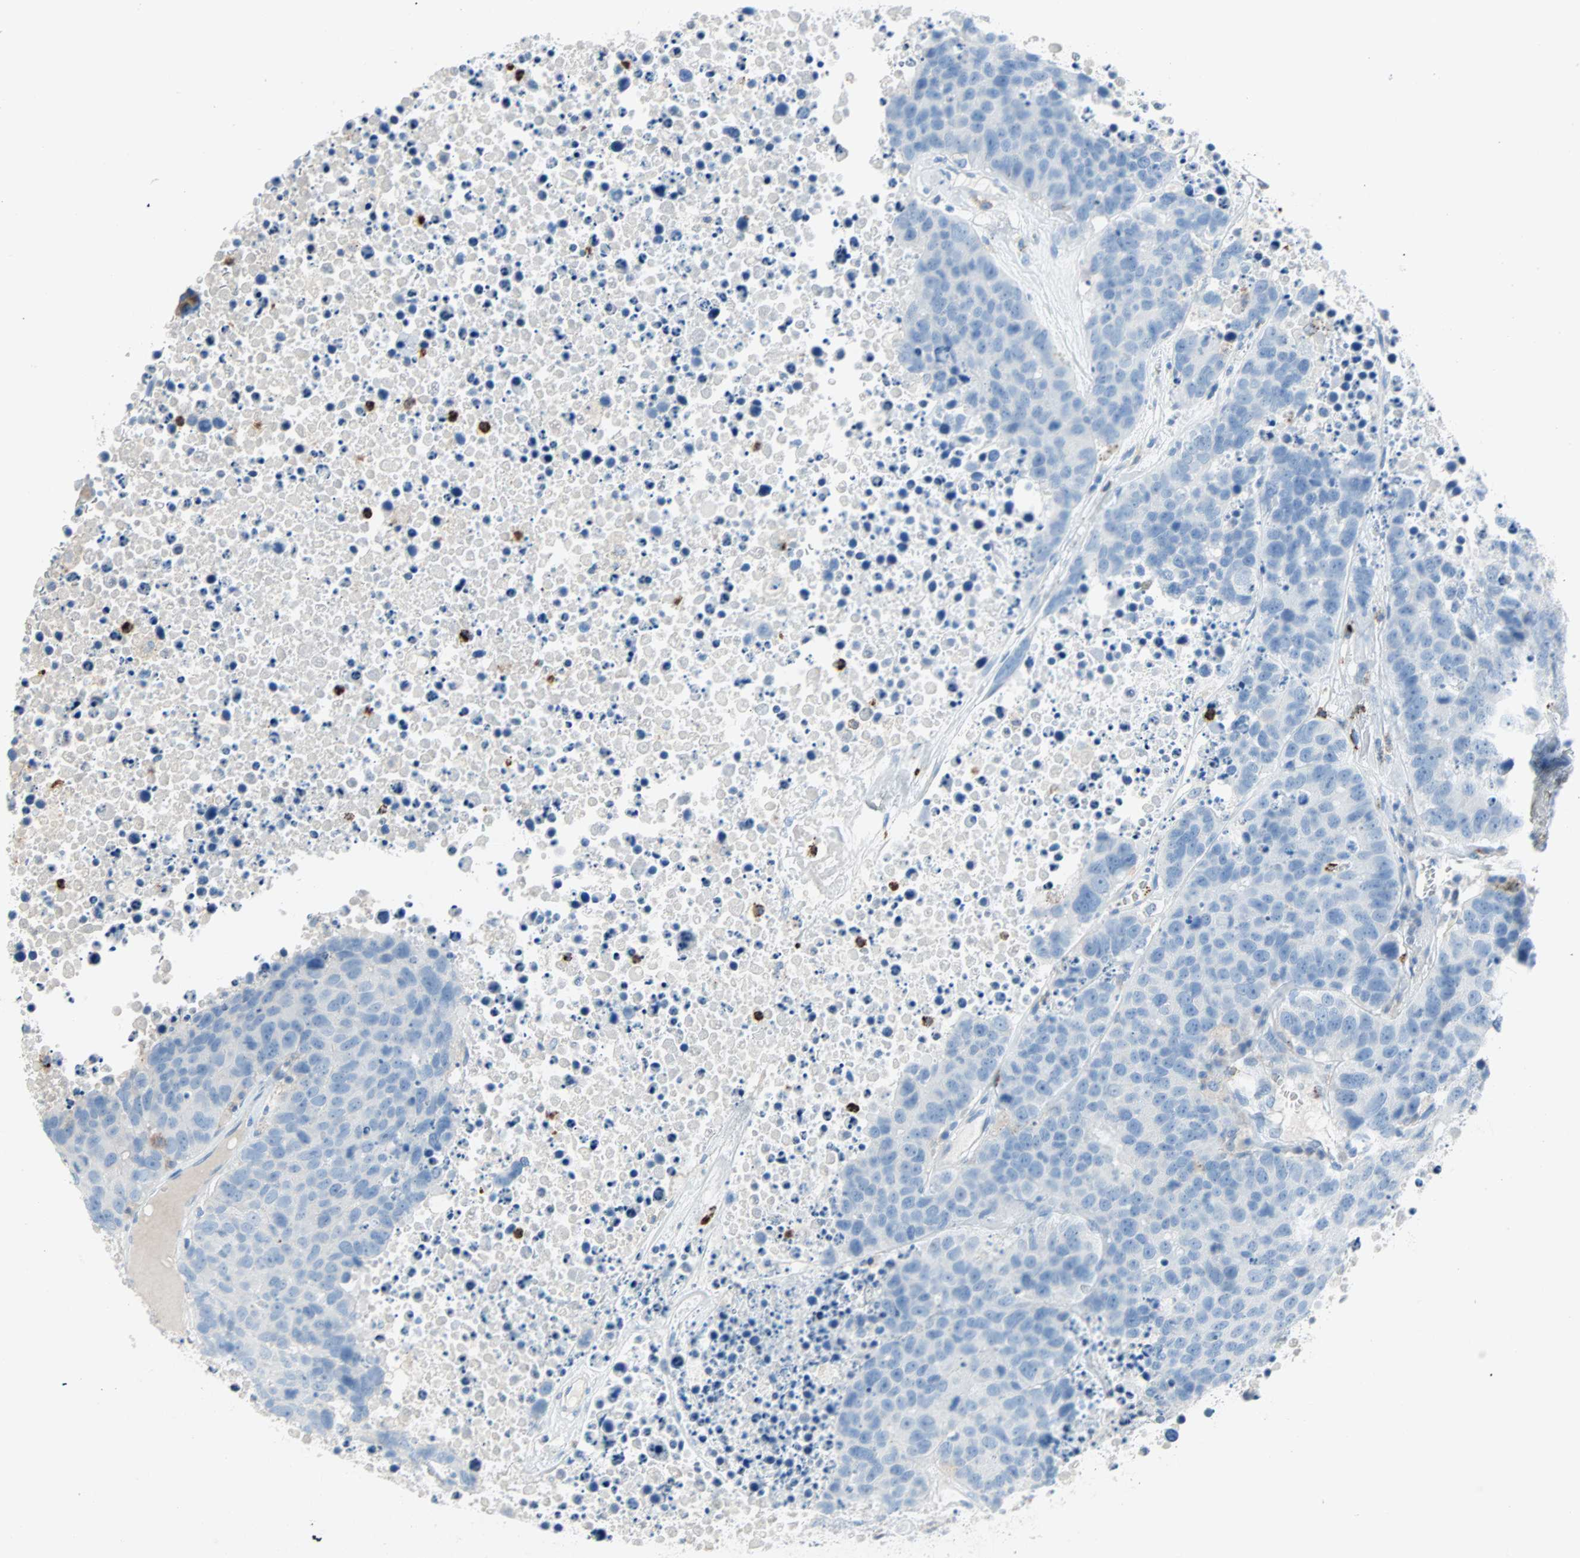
{"staining": {"intensity": "negative", "quantity": "none", "location": "none"}, "tissue": "carcinoid", "cell_type": "Tumor cells", "image_type": "cancer", "snomed": [{"axis": "morphology", "description": "Carcinoid, malignant, NOS"}, {"axis": "topography", "description": "Lung"}], "caption": "Immunohistochemistry (IHC) photomicrograph of carcinoid stained for a protein (brown), which reveals no positivity in tumor cells.", "gene": "CLEC4A", "patient": {"sex": "male", "age": 60}}